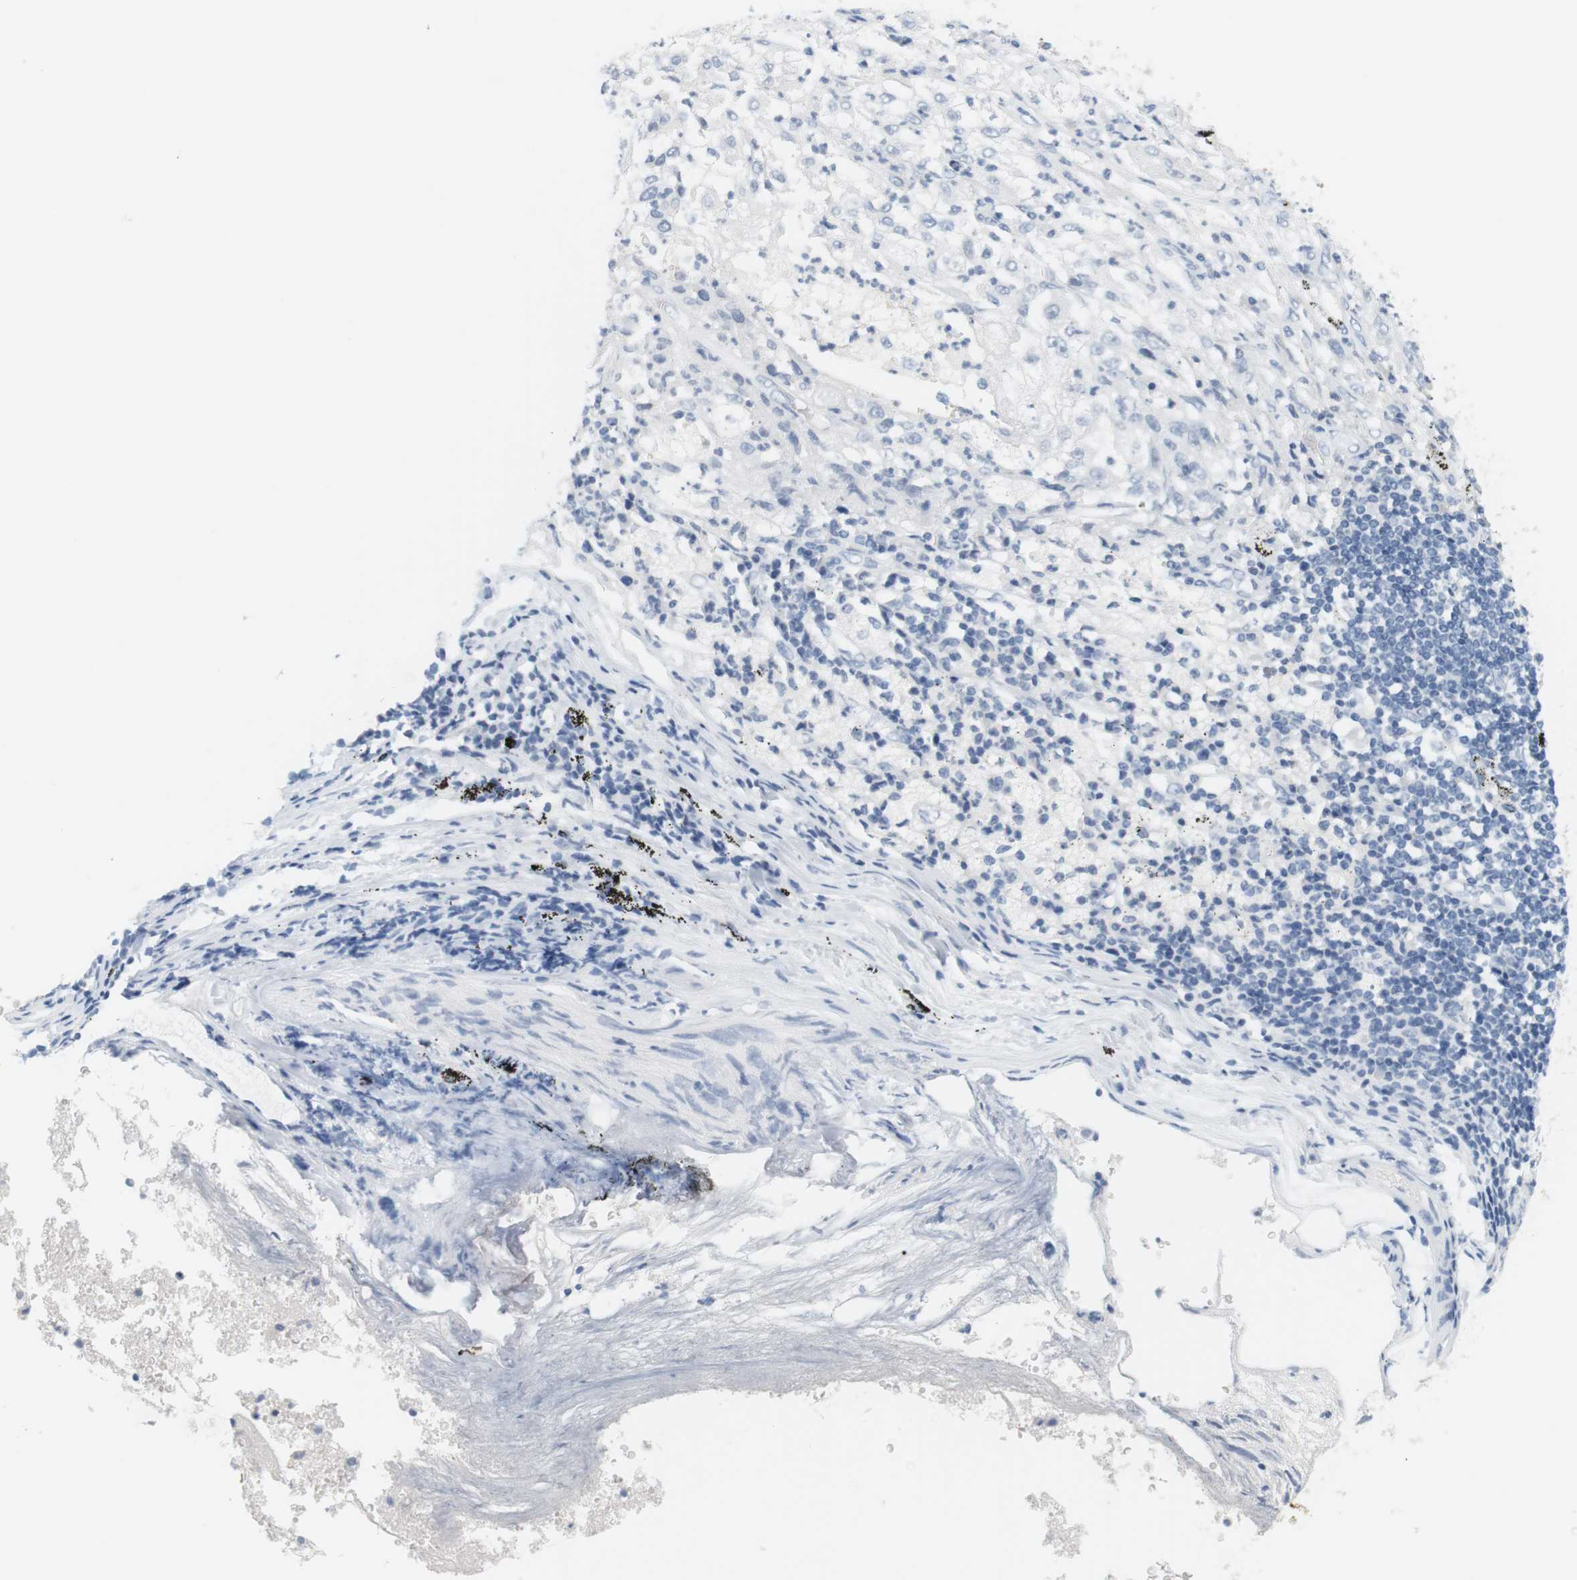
{"staining": {"intensity": "negative", "quantity": "none", "location": "none"}, "tissue": "lung cancer", "cell_type": "Tumor cells", "image_type": "cancer", "snomed": [{"axis": "morphology", "description": "Inflammation, NOS"}, {"axis": "morphology", "description": "Squamous cell carcinoma, NOS"}, {"axis": "topography", "description": "Lymph node"}, {"axis": "topography", "description": "Soft tissue"}, {"axis": "topography", "description": "Lung"}], "caption": "The image displays no significant expression in tumor cells of squamous cell carcinoma (lung).", "gene": "OPRM1", "patient": {"sex": "male", "age": 66}}